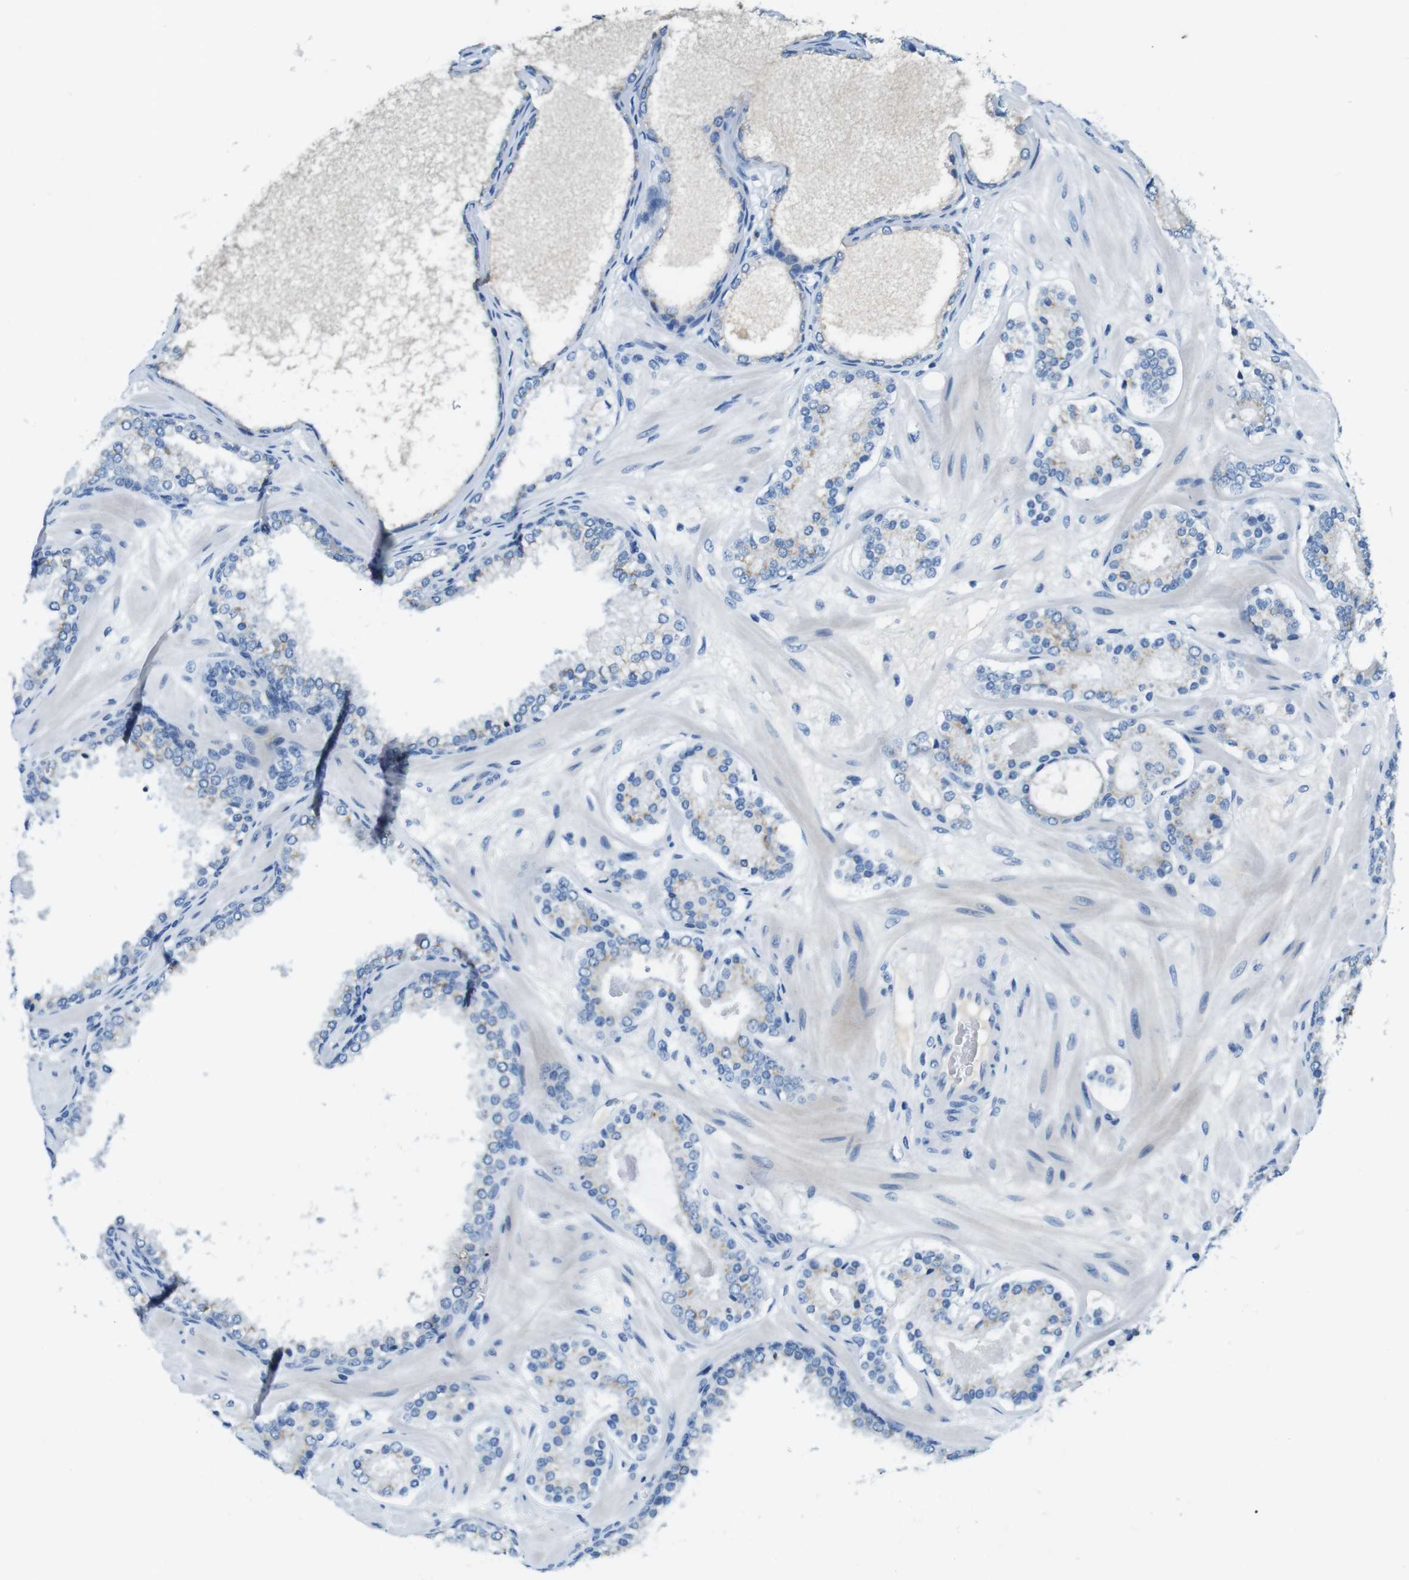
{"staining": {"intensity": "negative", "quantity": "none", "location": "none"}, "tissue": "prostate cancer", "cell_type": "Tumor cells", "image_type": "cancer", "snomed": [{"axis": "morphology", "description": "Adenocarcinoma, Low grade"}, {"axis": "topography", "description": "Prostate"}], "caption": "Protein analysis of prostate adenocarcinoma (low-grade) displays no significant staining in tumor cells. (DAB immunohistochemistry with hematoxylin counter stain).", "gene": "SLC35A3", "patient": {"sex": "male", "age": 63}}